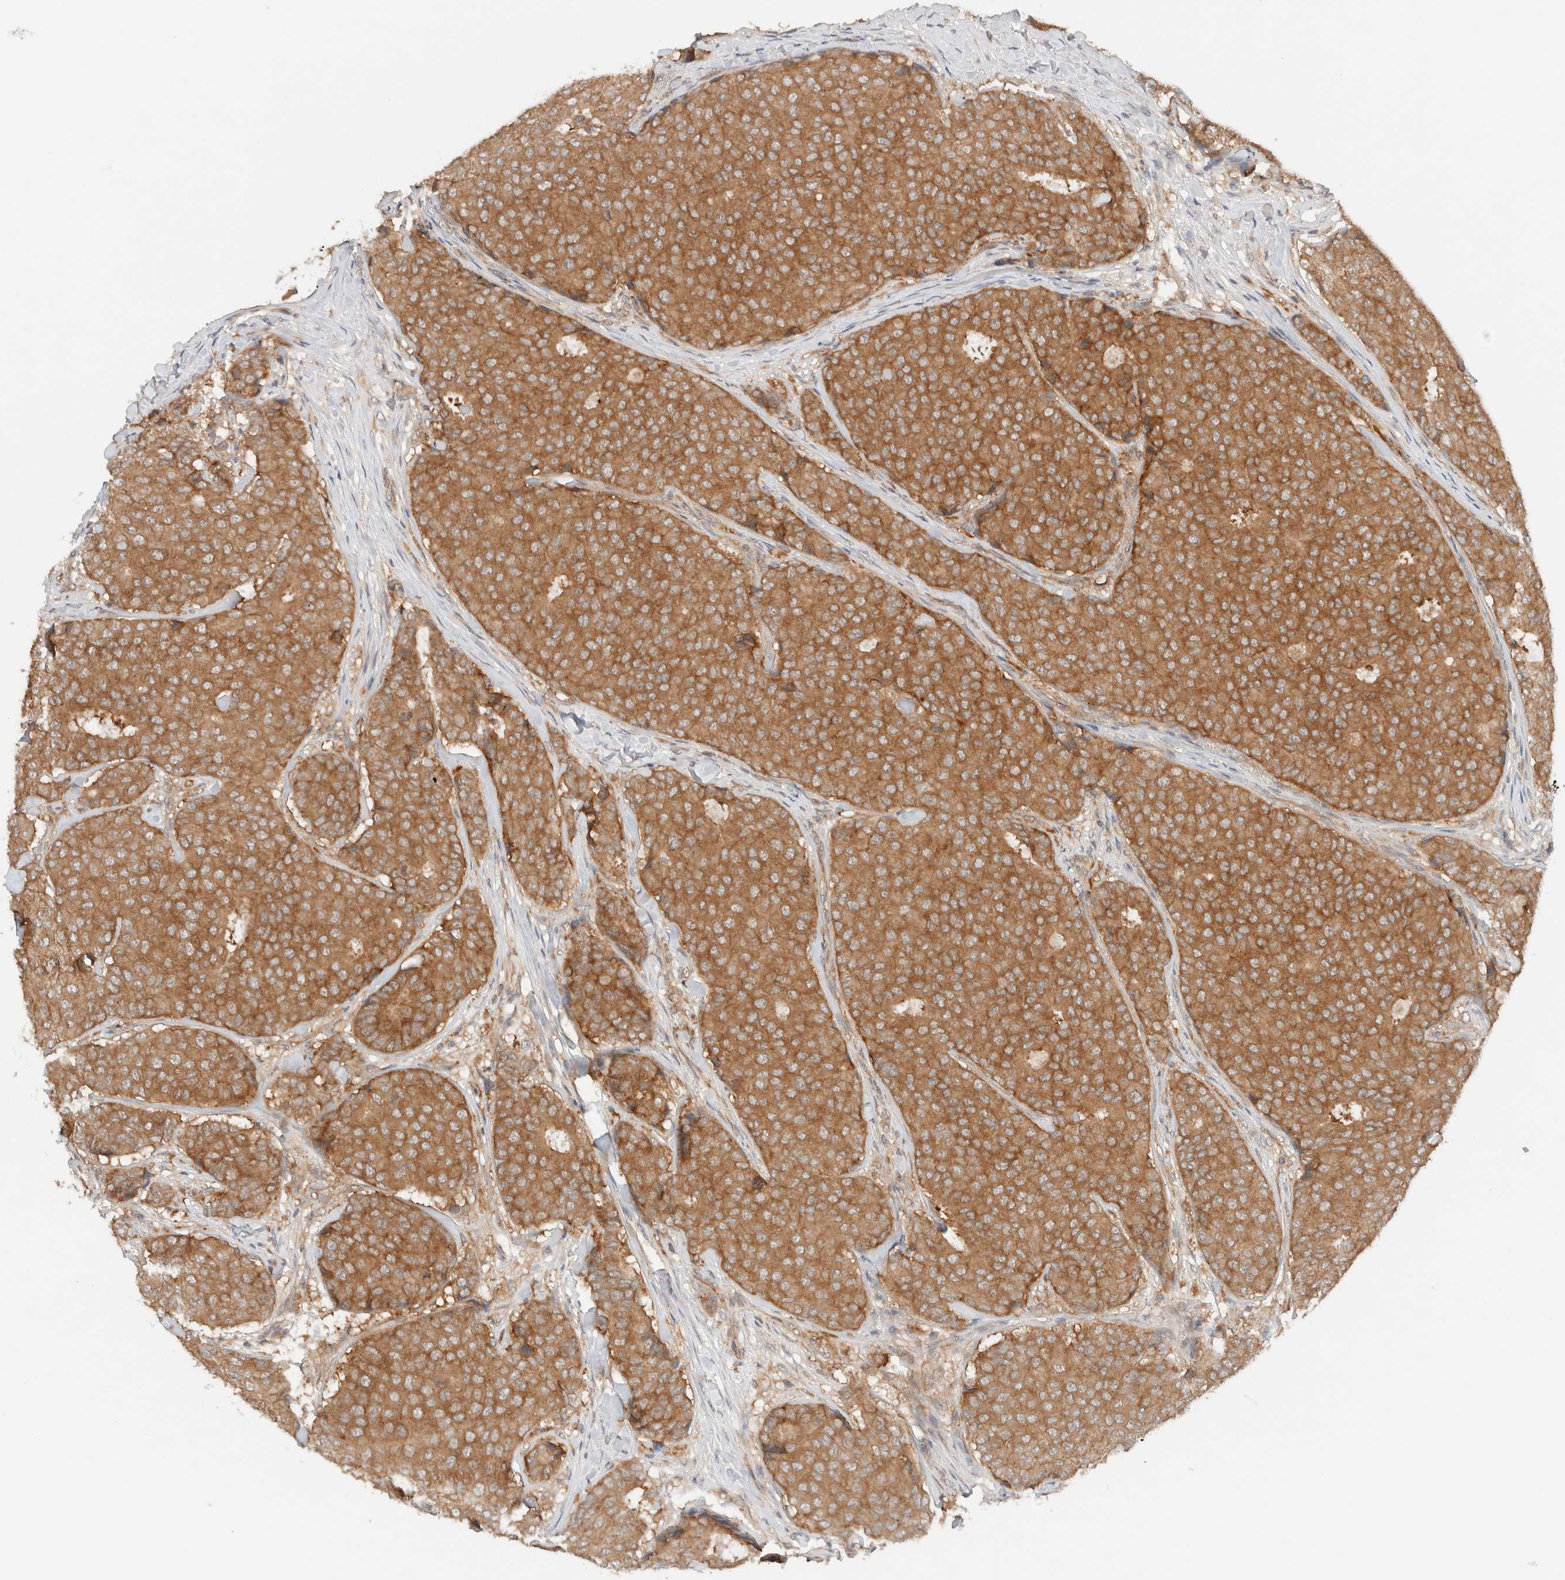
{"staining": {"intensity": "moderate", "quantity": ">75%", "location": "cytoplasmic/membranous"}, "tissue": "breast cancer", "cell_type": "Tumor cells", "image_type": "cancer", "snomed": [{"axis": "morphology", "description": "Duct carcinoma"}, {"axis": "topography", "description": "Breast"}], "caption": "Immunohistochemistry (DAB (3,3'-diaminobenzidine)) staining of invasive ductal carcinoma (breast) displays moderate cytoplasmic/membranous protein expression in approximately >75% of tumor cells. (DAB IHC with brightfield microscopy, high magnification).", "gene": "ARFGEF2", "patient": {"sex": "female", "age": 75}}